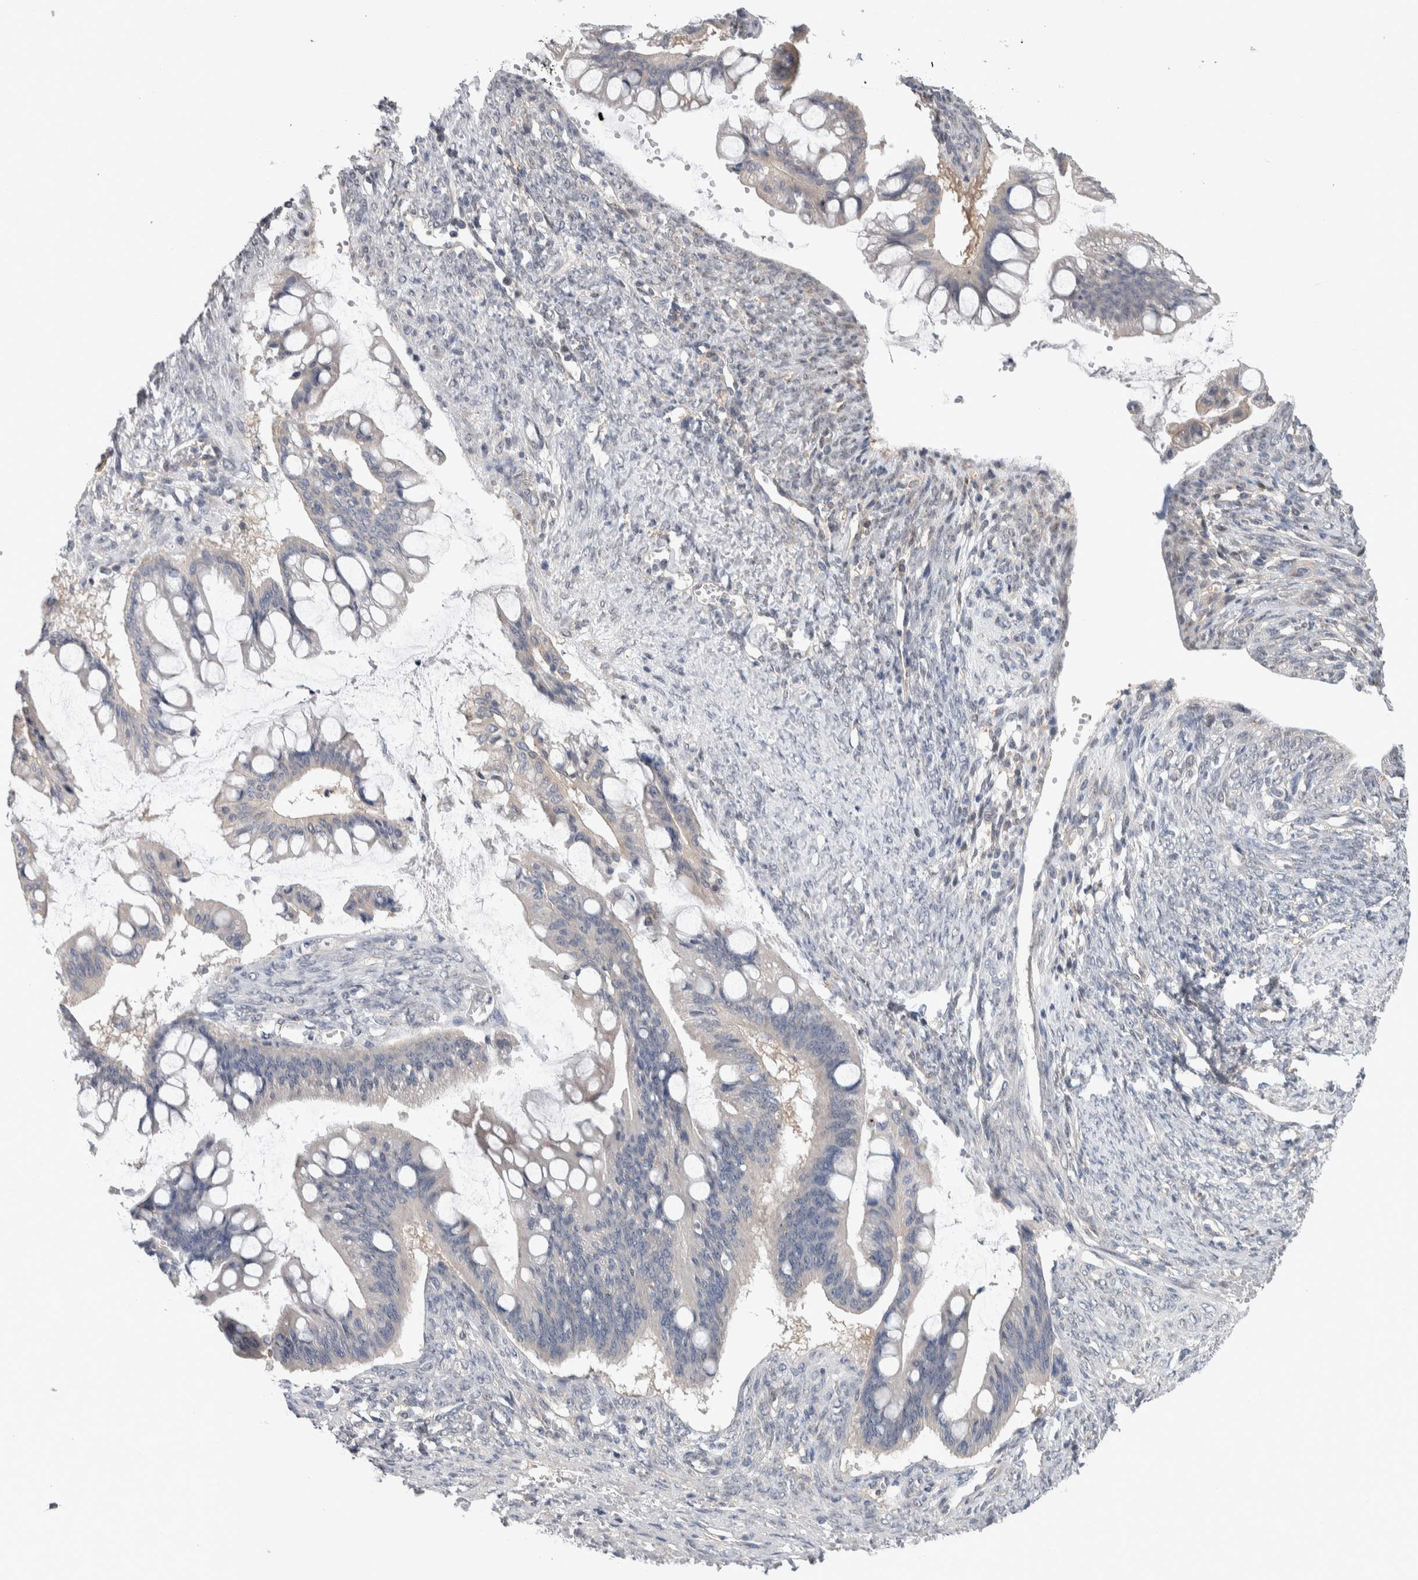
{"staining": {"intensity": "negative", "quantity": "none", "location": "none"}, "tissue": "ovarian cancer", "cell_type": "Tumor cells", "image_type": "cancer", "snomed": [{"axis": "morphology", "description": "Cystadenocarcinoma, mucinous, NOS"}, {"axis": "topography", "description": "Ovary"}], "caption": "Tumor cells are negative for brown protein staining in ovarian cancer.", "gene": "TAX1BP1", "patient": {"sex": "female", "age": 73}}